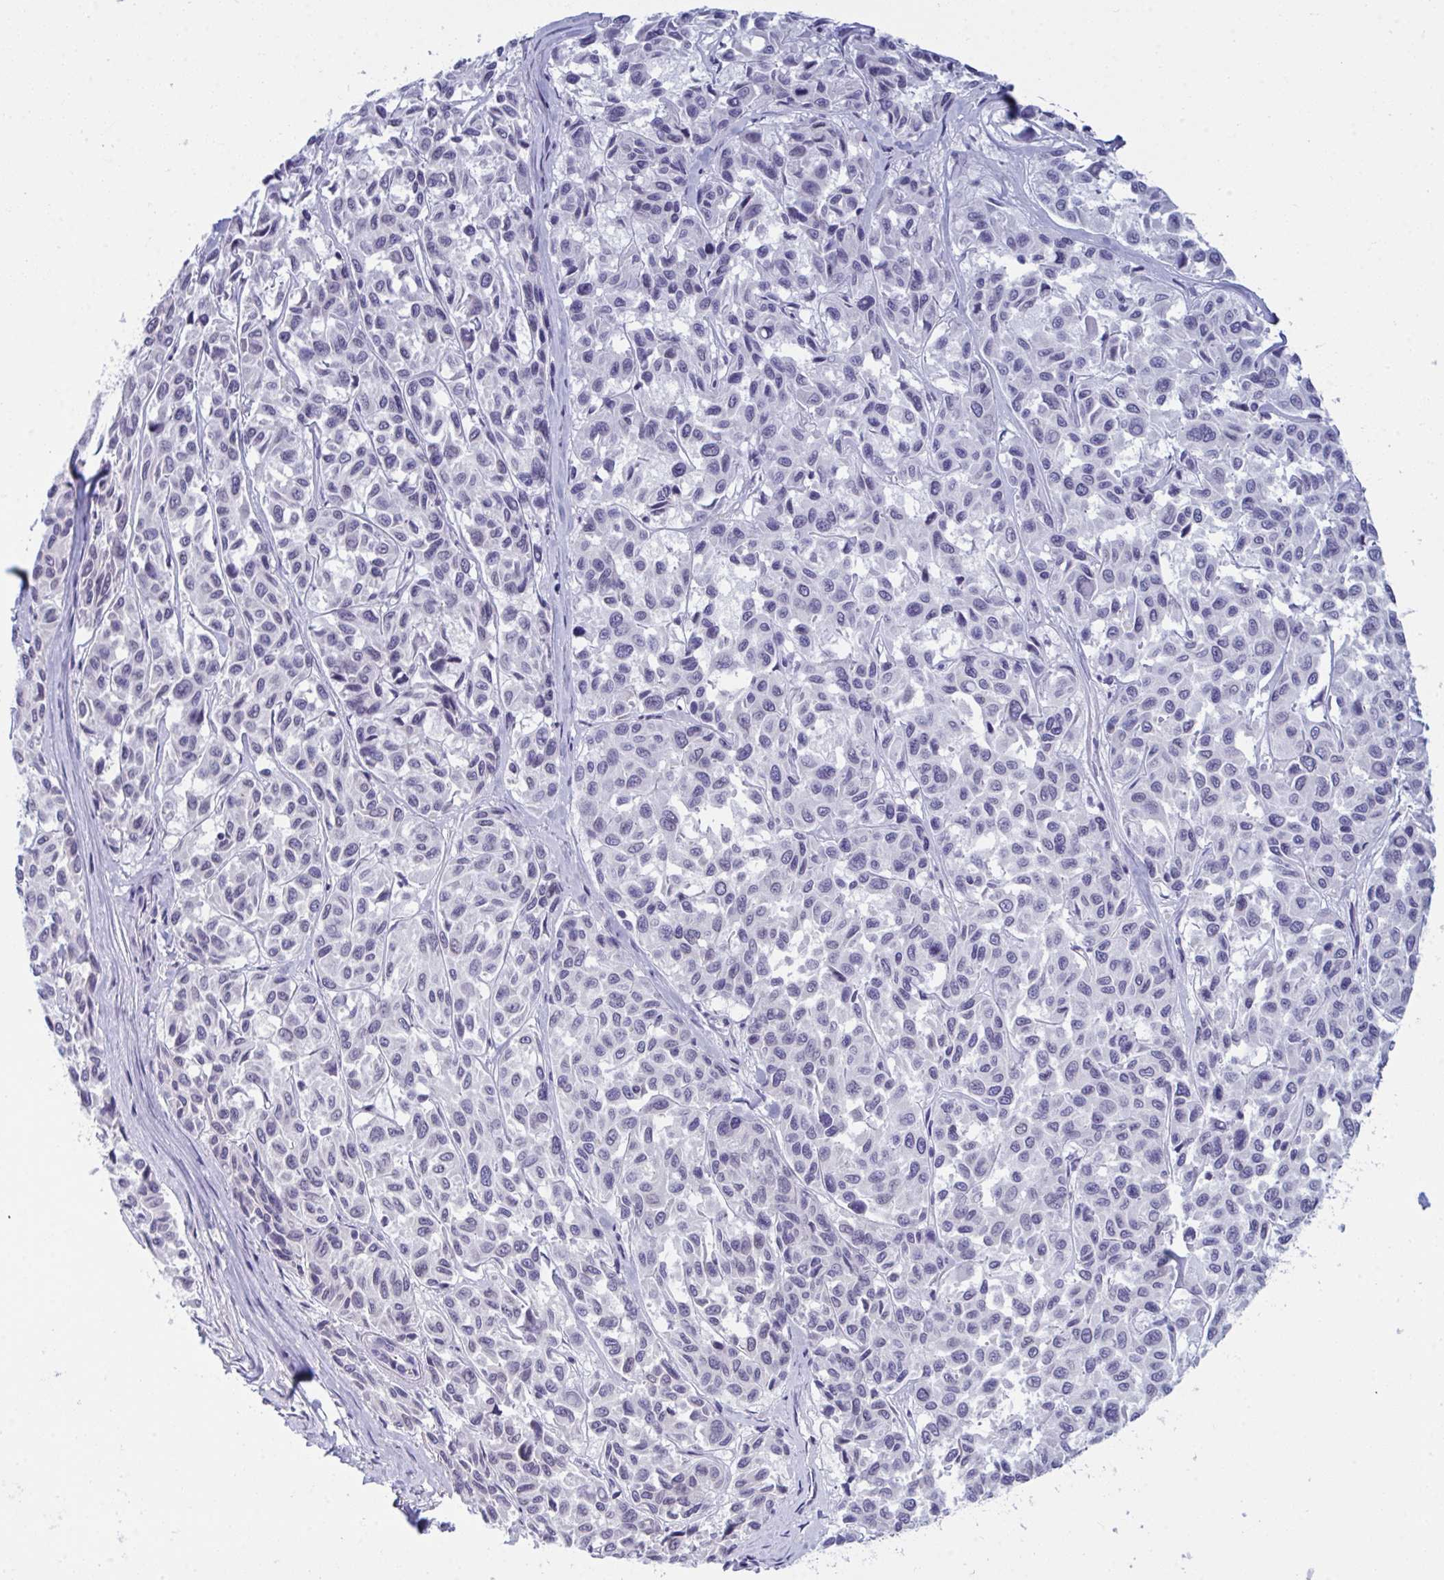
{"staining": {"intensity": "negative", "quantity": "none", "location": "none"}, "tissue": "melanoma", "cell_type": "Tumor cells", "image_type": "cancer", "snomed": [{"axis": "morphology", "description": "Malignant melanoma, NOS"}, {"axis": "topography", "description": "Skin"}], "caption": "DAB (3,3'-diaminobenzidine) immunohistochemical staining of melanoma reveals no significant positivity in tumor cells.", "gene": "PRDM9", "patient": {"sex": "female", "age": 66}}